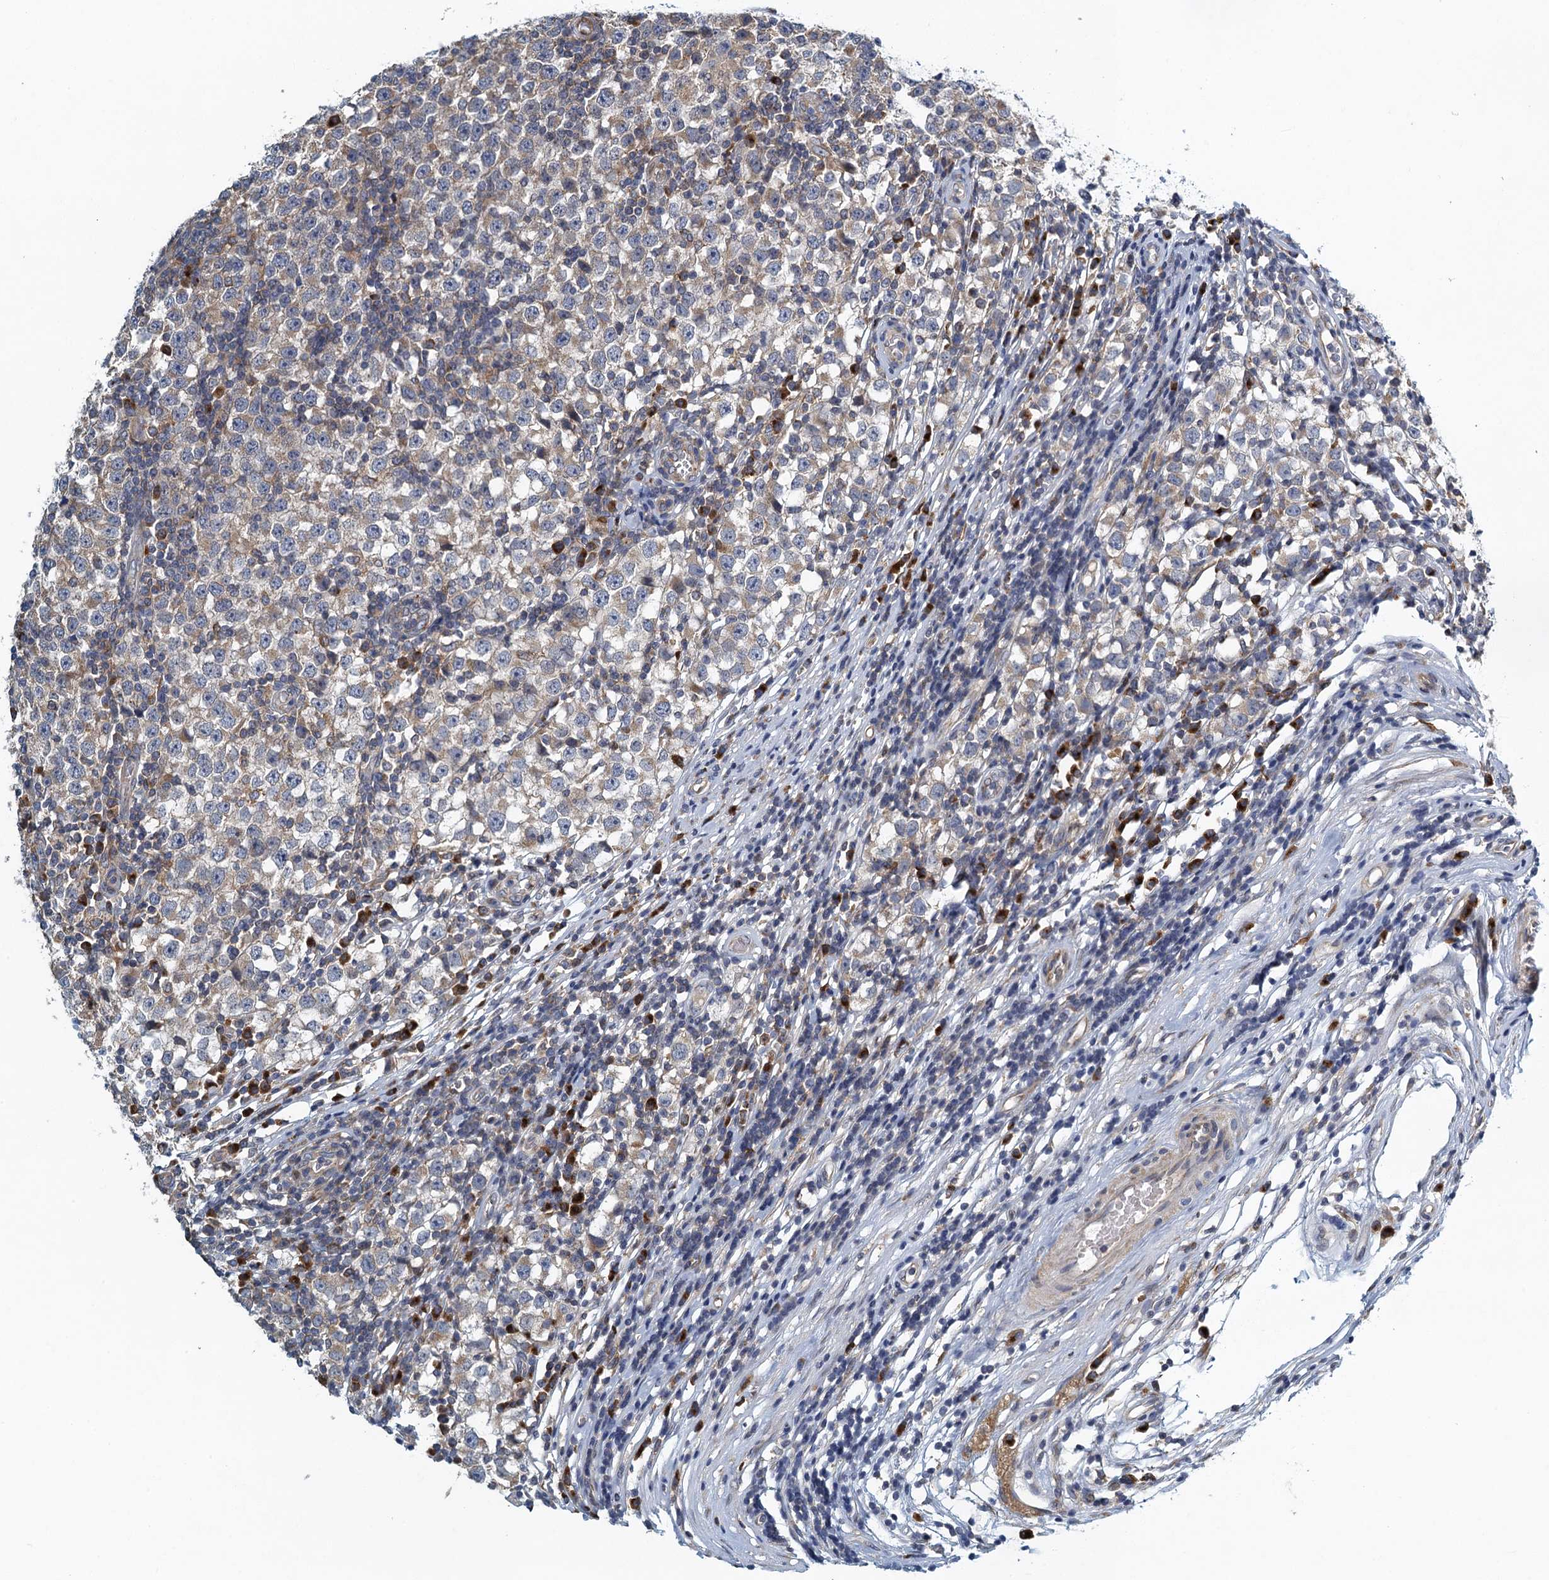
{"staining": {"intensity": "weak", "quantity": "<25%", "location": "cytoplasmic/membranous"}, "tissue": "testis cancer", "cell_type": "Tumor cells", "image_type": "cancer", "snomed": [{"axis": "morphology", "description": "Seminoma, NOS"}, {"axis": "topography", "description": "Testis"}], "caption": "An immunohistochemistry (IHC) image of testis seminoma is shown. There is no staining in tumor cells of testis seminoma.", "gene": "ALG2", "patient": {"sex": "male", "age": 65}}